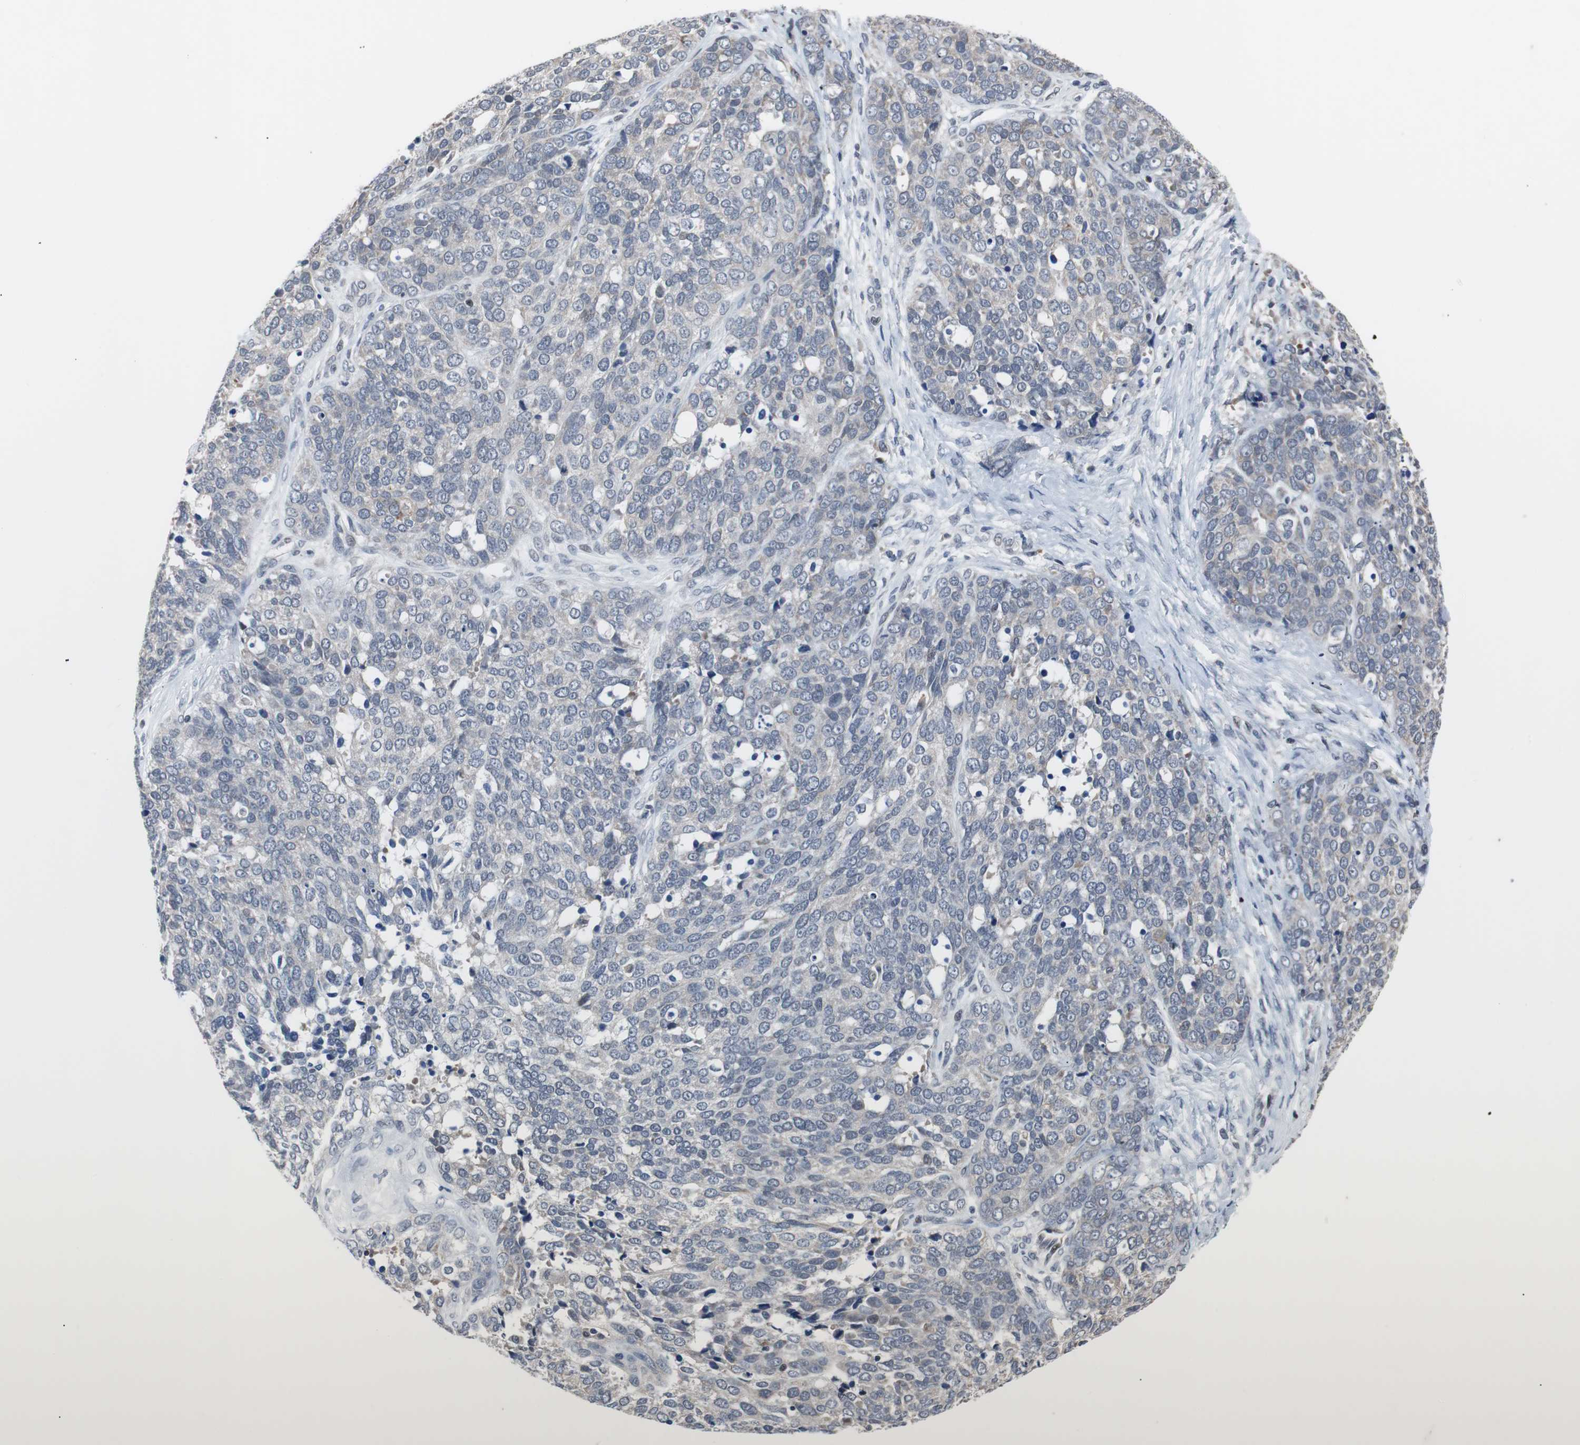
{"staining": {"intensity": "weak", "quantity": "<25%", "location": "cytoplasmic/membranous"}, "tissue": "ovarian cancer", "cell_type": "Tumor cells", "image_type": "cancer", "snomed": [{"axis": "morphology", "description": "Cystadenocarcinoma, serous, NOS"}, {"axis": "topography", "description": "Ovary"}], "caption": "An image of human serous cystadenocarcinoma (ovarian) is negative for staining in tumor cells.", "gene": "TP63", "patient": {"sex": "female", "age": 44}}